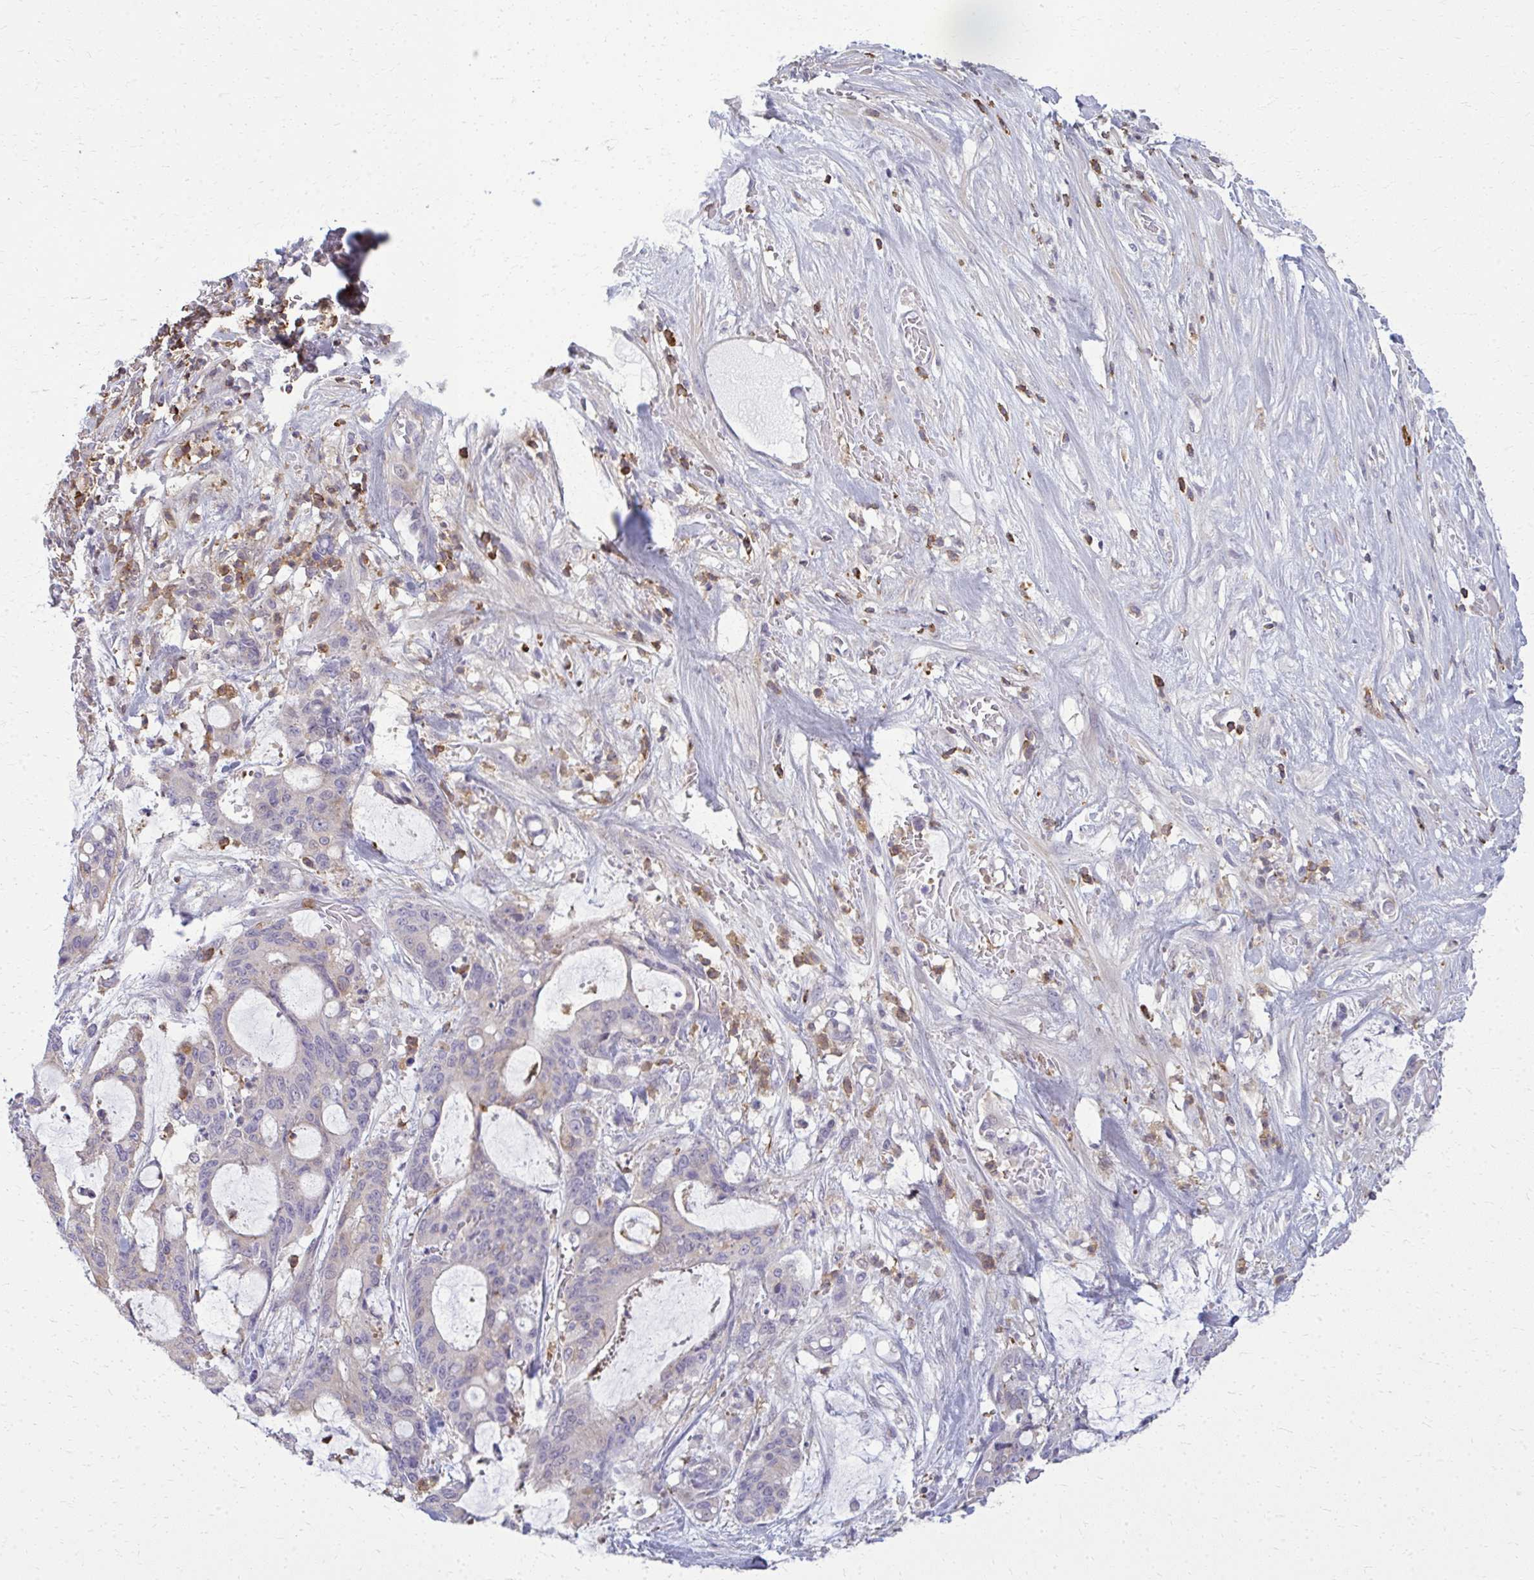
{"staining": {"intensity": "negative", "quantity": "none", "location": "none"}, "tissue": "liver cancer", "cell_type": "Tumor cells", "image_type": "cancer", "snomed": [{"axis": "morphology", "description": "Normal tissue, NOS"}, {"axis": "morphology", "description": "Cholangiocarcinoma"}, {"axis": "topography", "description": "Liver"}, {"axis": "topography", "description": "Peripheral nerve tissue"}], "caption": "Image shows no significant protein staining in tumor cells of liver cancer. (Stains: DAB immunohistochemistry with hematoxylin counter stain, Microscopy: brightfield microscopy at high magnification).", "gene": "AP5M1", "patient": {"sex": "female", "age": 73}}